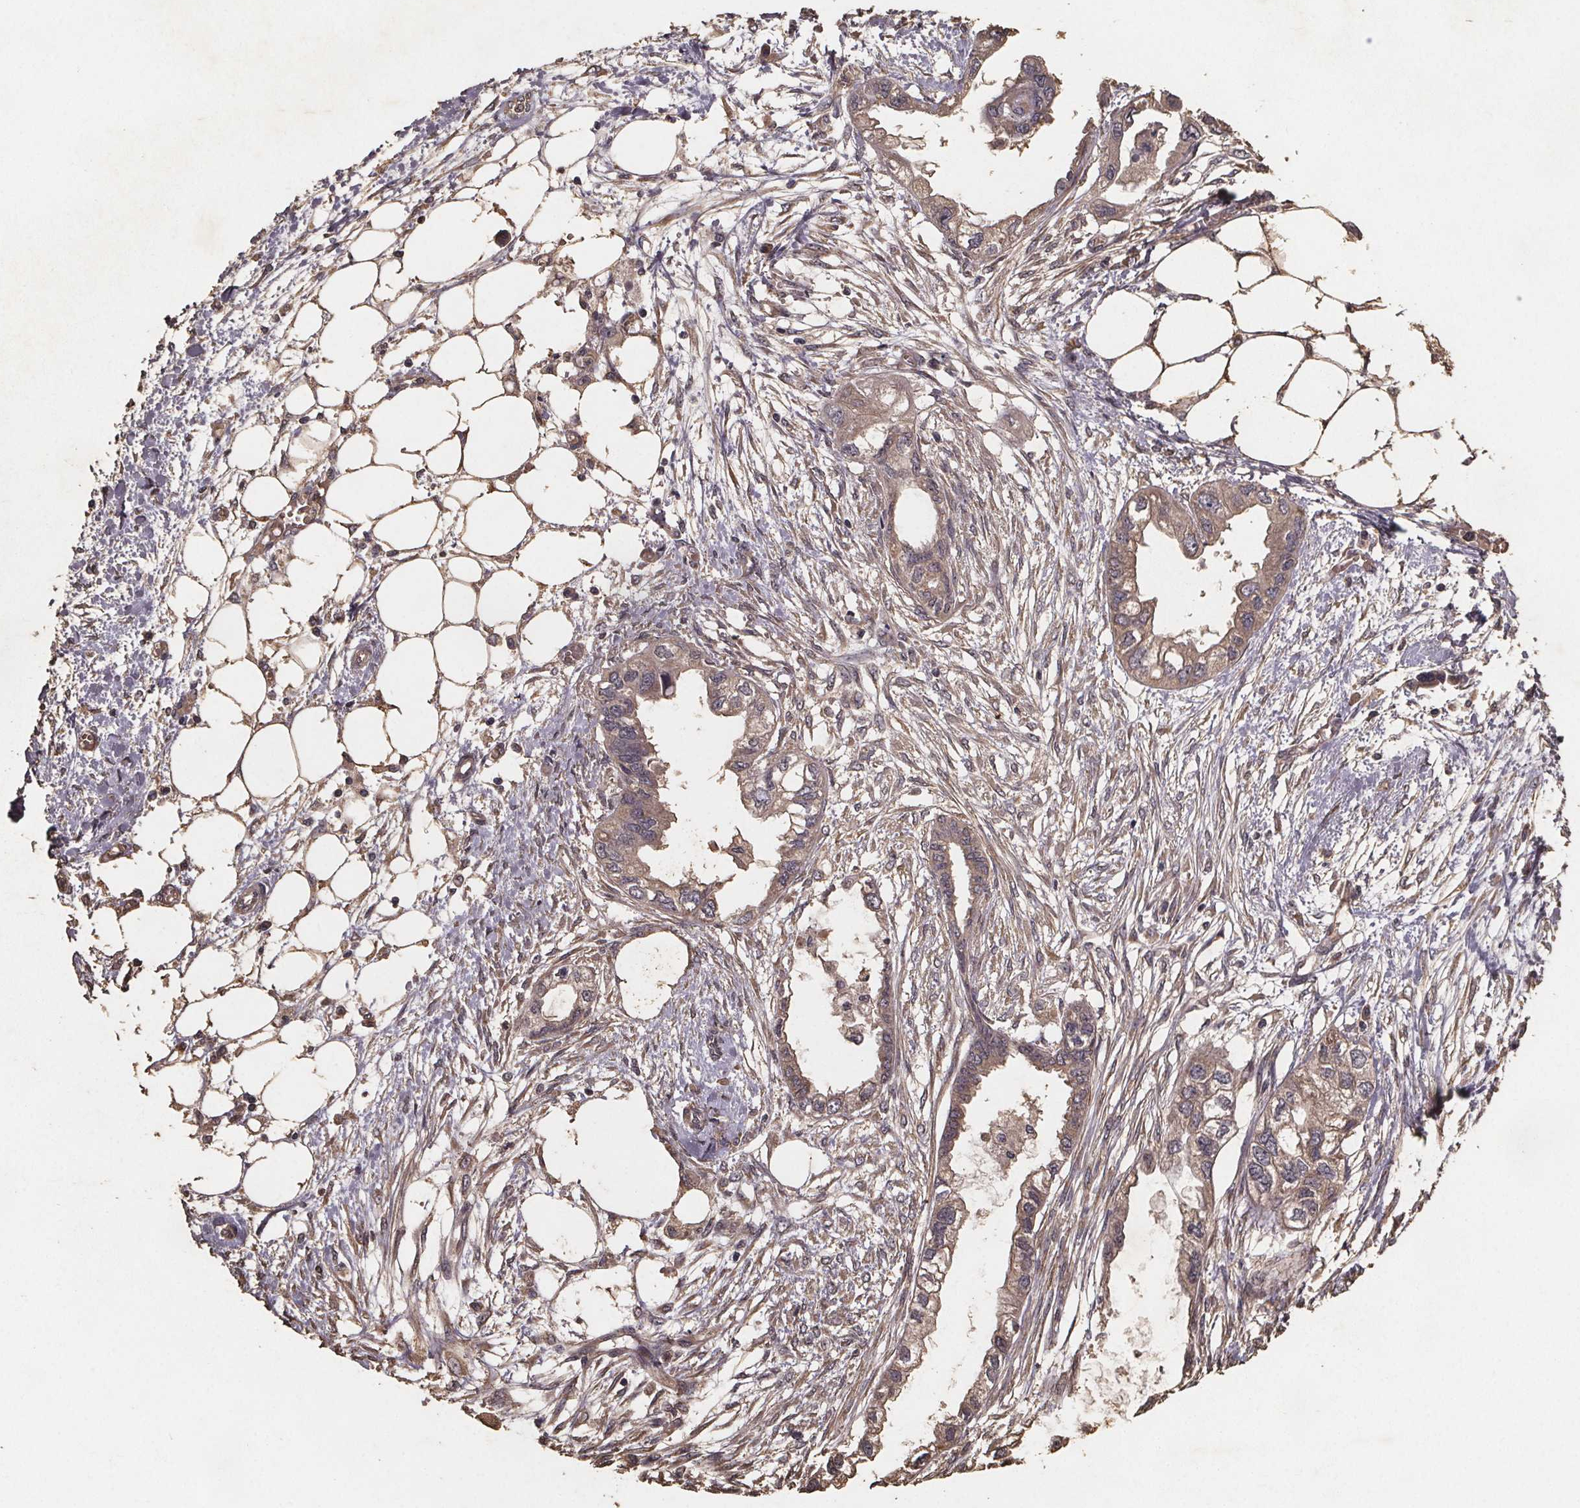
{"staining": {"intensity": "weak", "quantity": ">75%", "location": "cytoplasmic/membranous"}, "tissue": "endometrial cancer", "cell_type": "Tumor cells", "image_type": "cancer", "snomed": [{"axis": "morphology", "description": "Adenocarcinoma, NOS"}, {"axis": "morphology", "description": "Adenocarcinoma, metastatic, NOS"}, {"axis": "topography", "description": "Adipose tissue"}, {"axis": "topography", "description": "Endometrium"}], "caption": "Endometrial cancer (metastatic adenocarcinoma) stained with immunohistochemistry (IHC) displays weak cytoplasmic/membranous expression in about >75% of tumor cells. (brown staining indicates protein expression, while blue staining denotes nuclei).", "gene": "PIERCE2", "patient": {"sex": "female", "age": 67}}